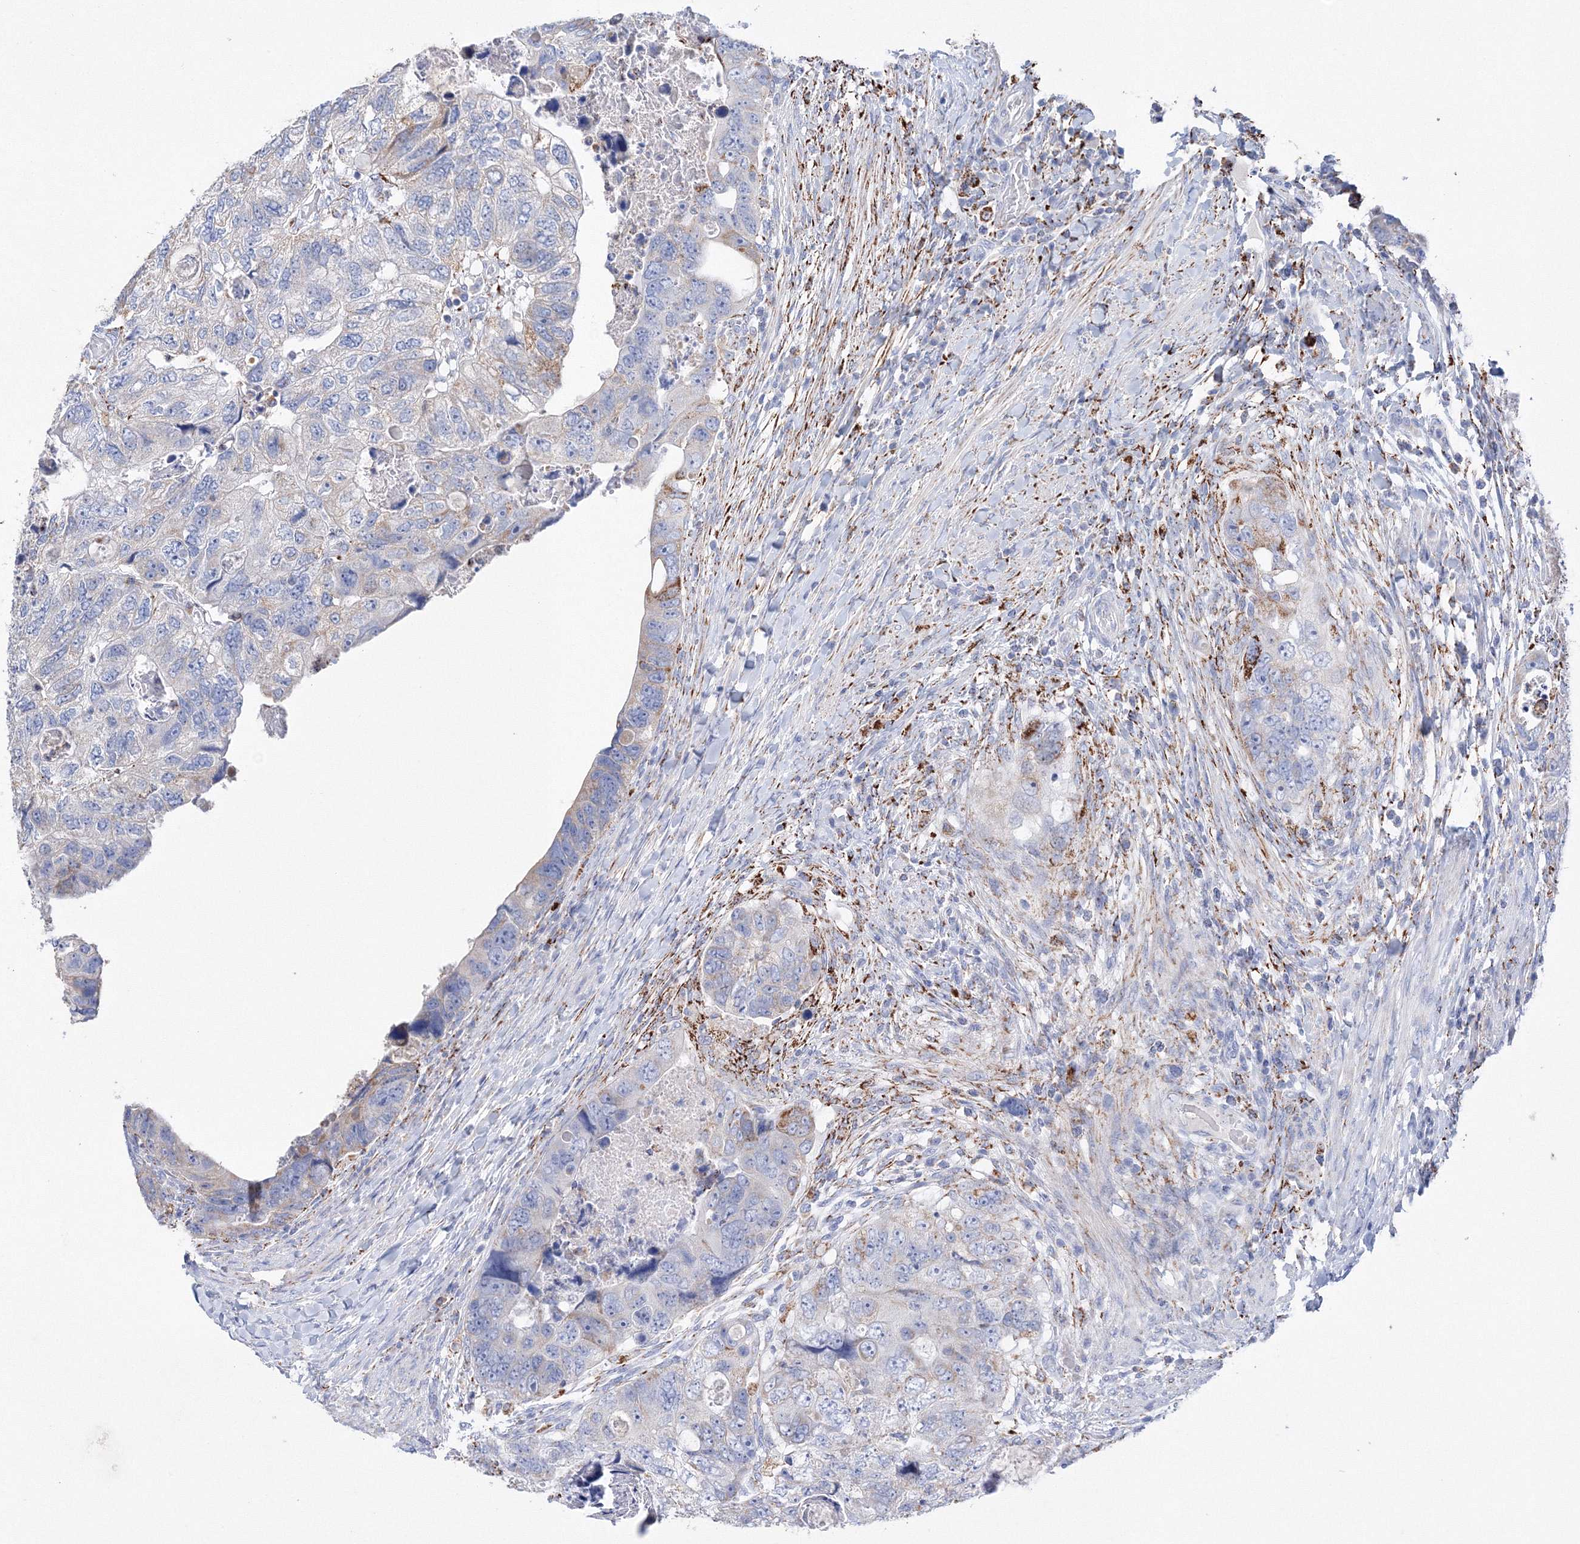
{"staining": {"intensity": "moderate", "quantity": "<25%", "location": "cytoplasmic/membranous"}, "tissue": "colorectal cancer", "cell_type": "Tumor cells", "image_type": "cancer", "snomed": [{"axis": "morphology", "description": "Adenocarcinoma, NOS"}, {"axis": "topography", "description": "Rectum"}], "caption": "There is low levels of moderate cytoplasmic/membranous staining in tumor cells of adenocarcinoma (colorectal), as demonstrated by immunohistochemical staining (brown color).", "gene": "MERTK", "patient": {"sex": "male", "age": 59}}